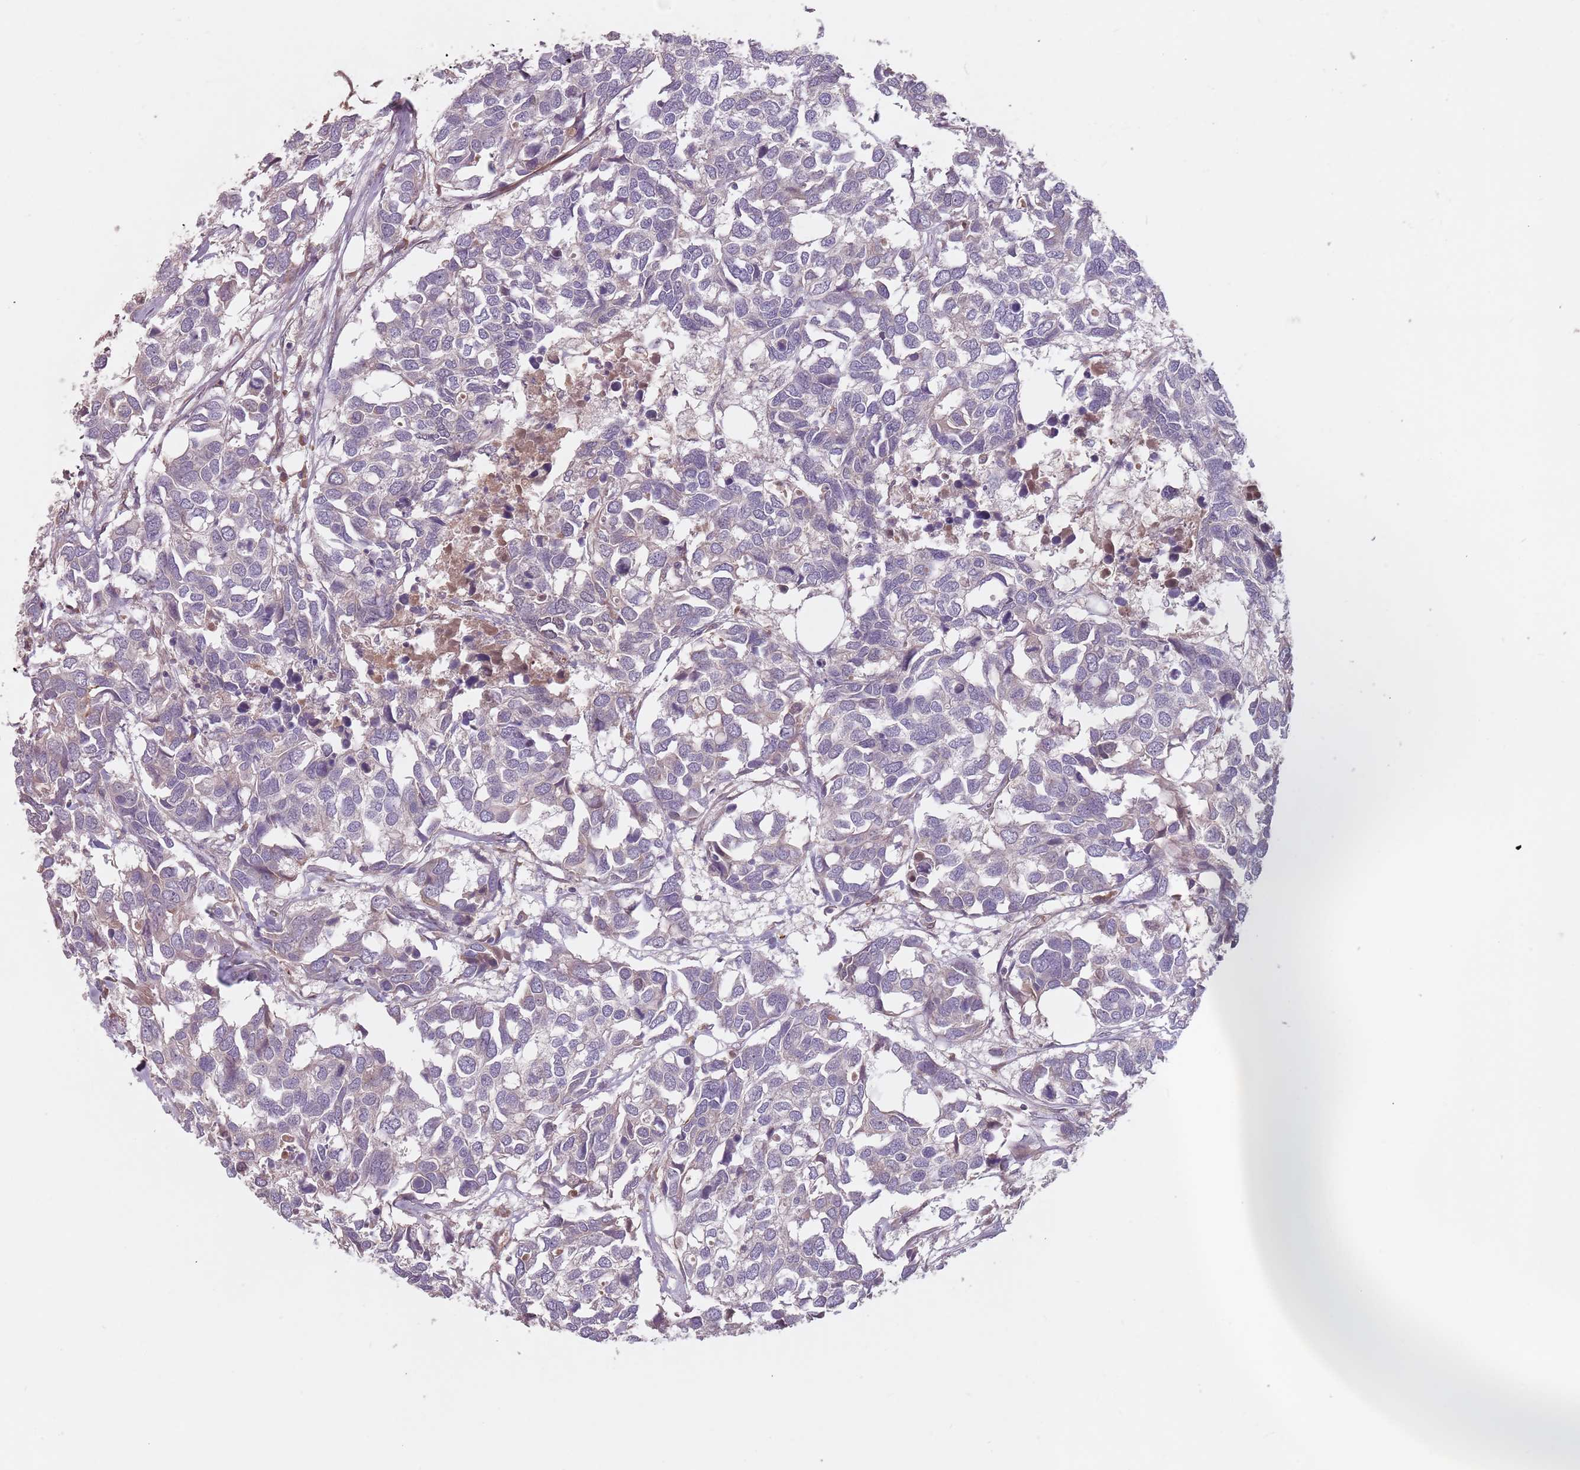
{"staining": {"intensity": "negative", "quantity": "none", "location": "none"}, "tissue": "breast cancer", "cell_type": "Tumor cells", "image_type": "cancer", "snomed": [{"axis": "morphology", "description": "Duct carcinoma"}, {"axis": "topography", "description": "Breast"}], "caption": "Breast invasive ductal carcinoma stained for a protein using IHC exhibits no expression tumor cells.", "gene": "GPR180", "patient": {"sex": "female", "age": 83}}